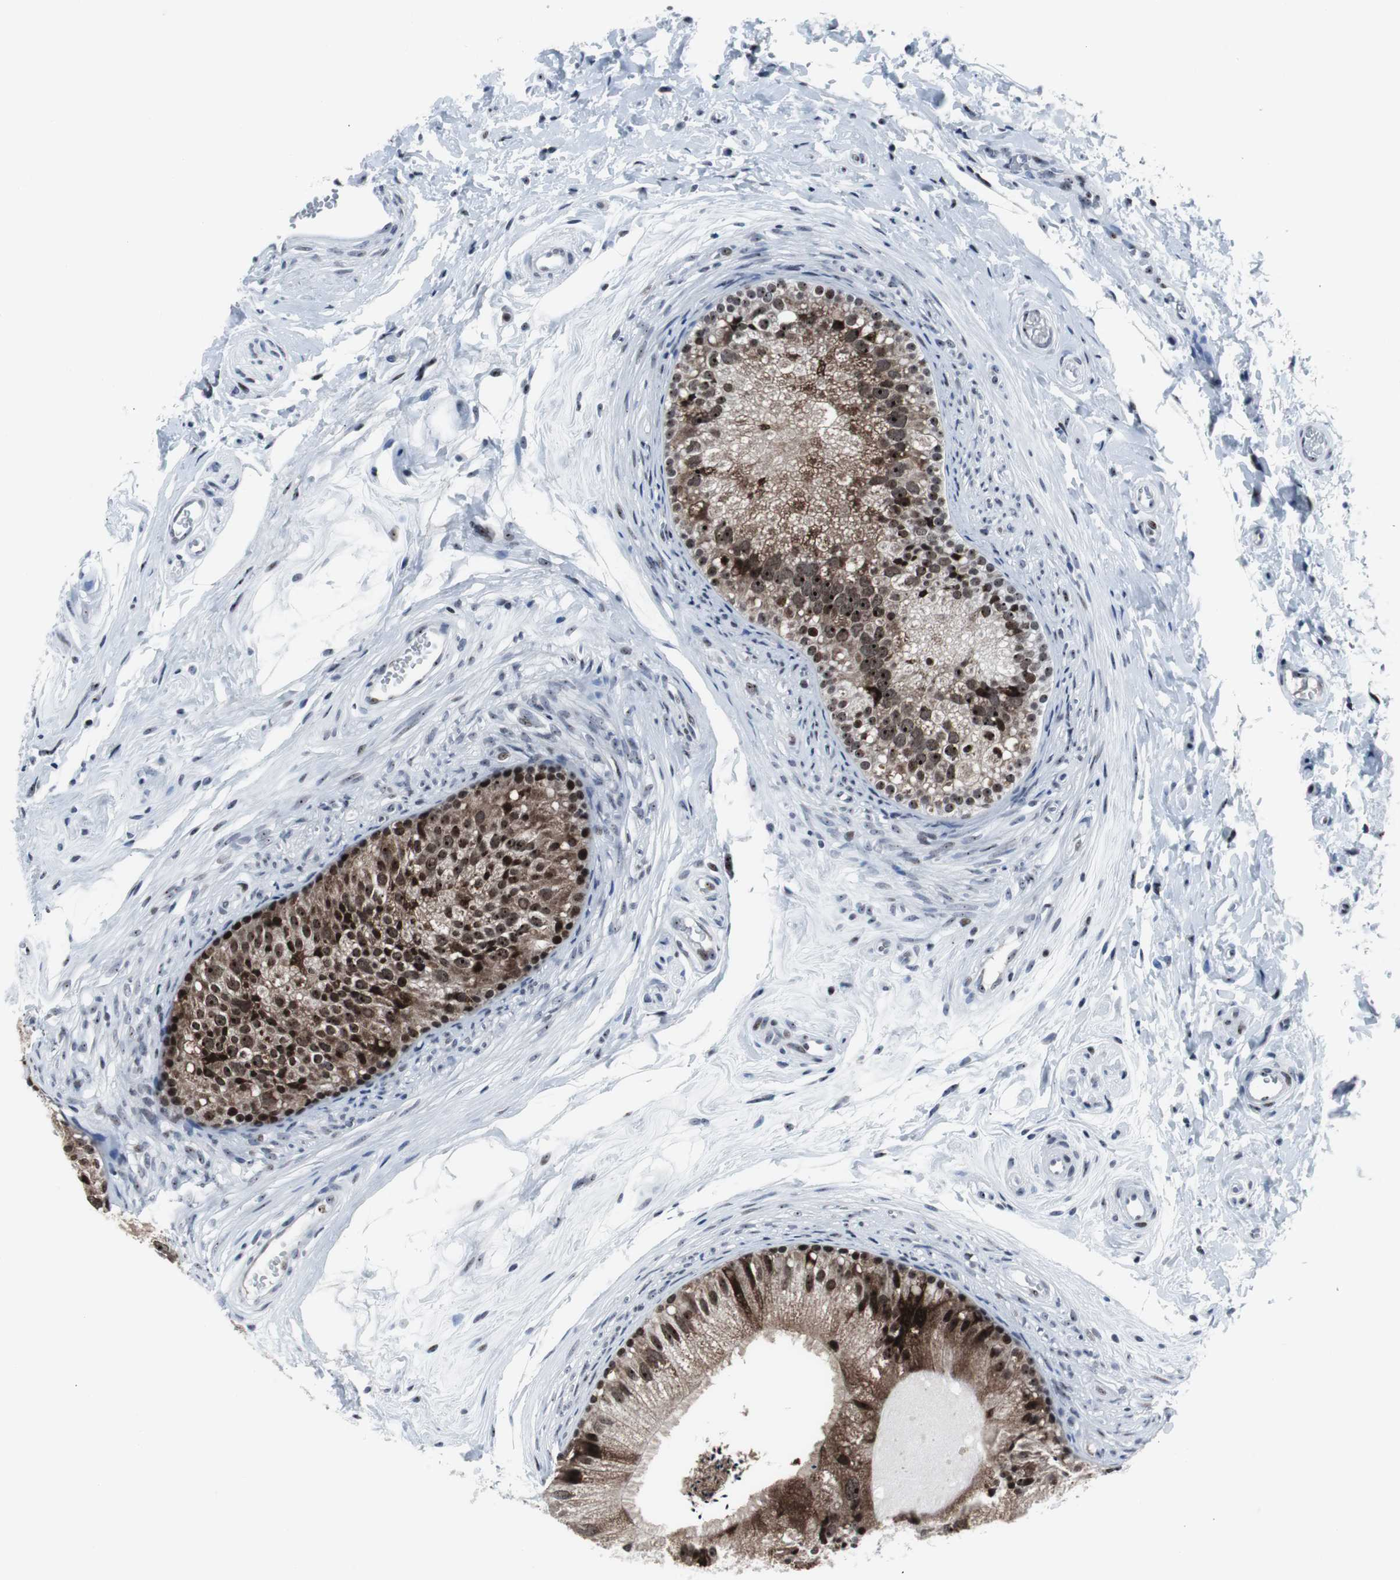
{"staining": {"intensity": "strong", "quantity": ">75%", "location": "cytoplasmic/membranous,nuclear"}, "tissue": "epididymis", "cell_type": "Glandular cells", "image_type": "normal", "snomed": [{"axis": "morphology", "description": "Normal tissue, NOS"}, {"axis": "topography", "description": "Epididymis"}], "caption": "Glandular cells exhibit high levels of strong cytoplasmic/membranous,nuclear expression in about >75% of cells in benign epididymis.", "gene": "DOK1", "patient": {"sex": "male", "age": 56}}